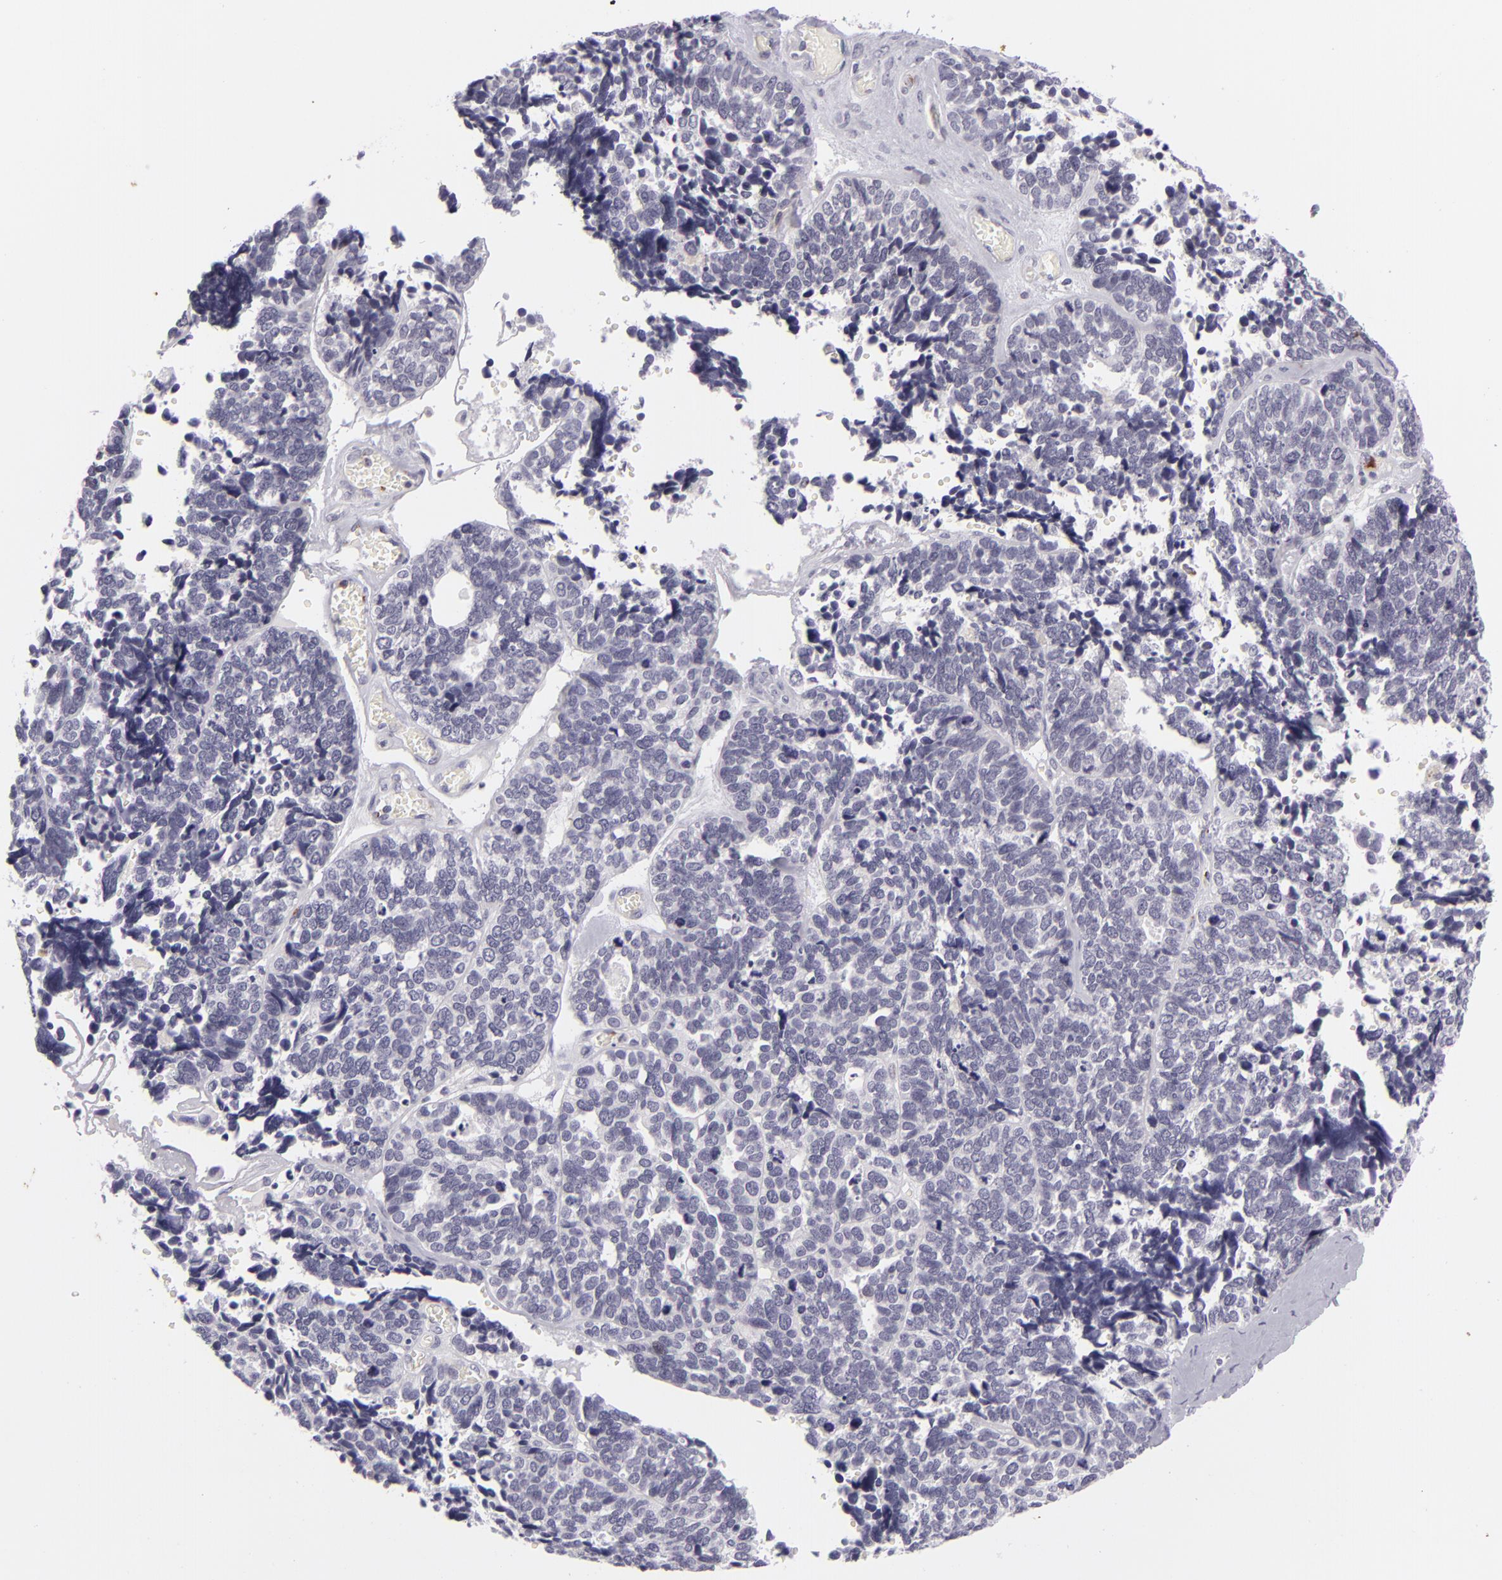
{"staining": {"intensity": "negative", "quantity": "none", "location": "none"}, "tissue": "ovarian cancer", "cell_type": "Tumor cells", "image_type": "cancer", "snomed": [{"axis": "morphology", "description": "Cystadenocarcinoma, serous, NOS"}, {"axis": "topography", "description": "Ovary"}], "caption": "Photomicrograph shows no protein expression in tumor cells of ovarian cancer tissue. The staining is performed using DAB (3,3'-diaminobenzidine) brown chromogen with nuclei counter-stained in using hematoxylin.", "gene": "KCNAB2", "patient": {"sex": "female", "age": 77}}